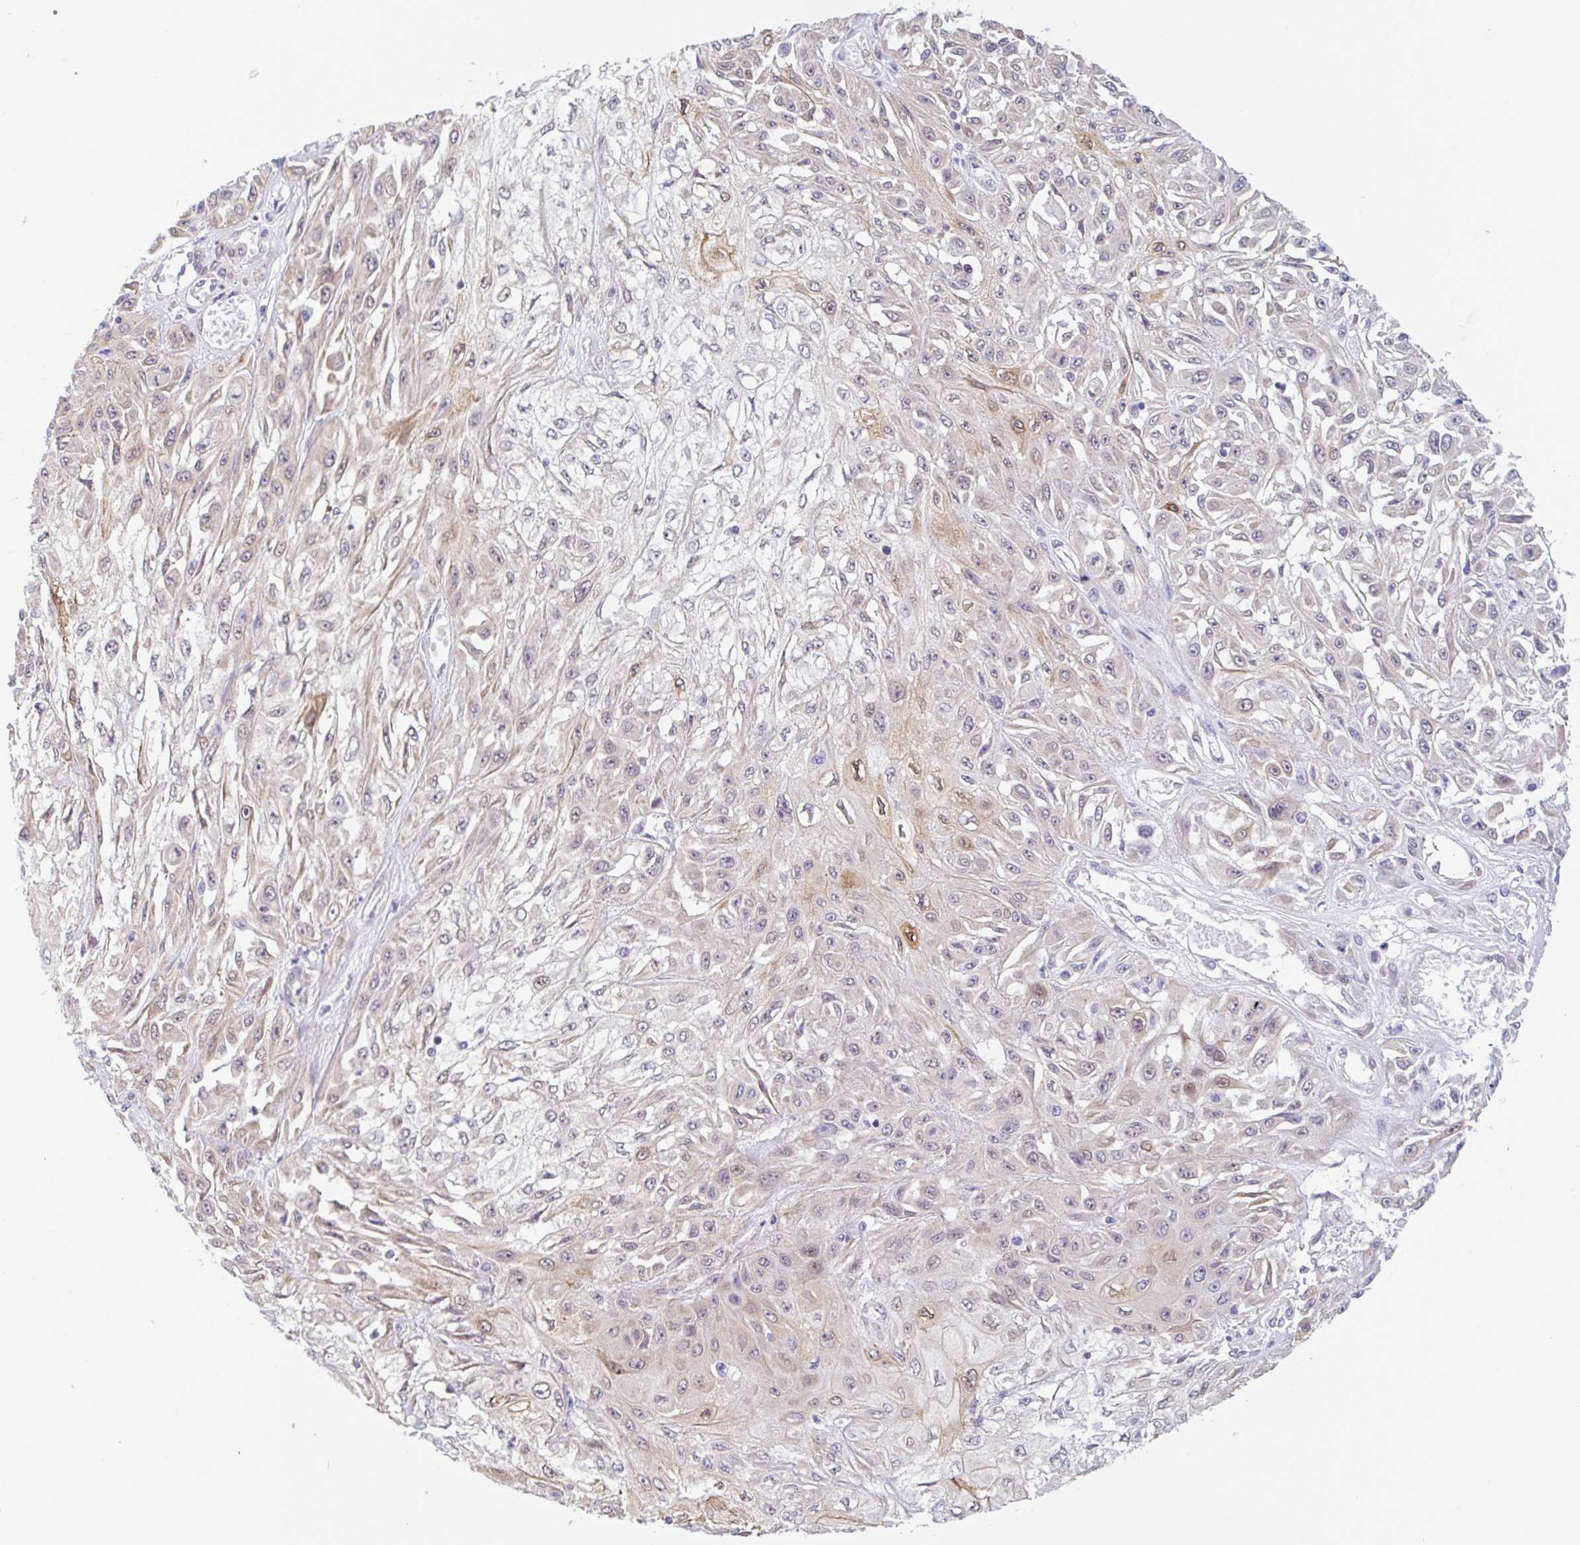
{"staining": {"intensity": "weak", "quantity": "25%-75%", "location": "cytoplasmic/membranous"}, "tissue": "skin cancer", "cell_type": "Tumor cells", "image_type": "cancer", "snomed": [{"axis": "morphology", "description": "Squamous cell carcinoma, NOS"}, {"axis": "morphology", "description": "Squamous cell carcinoma, metastatic, NOS"}, {"axis": "topography", "description": "Skin"}, {"axis": "topography", "description": "Lymph node"}], "caption": "An IHC photomicrograph of tumor tissue is shown. Protein staining in brown shows weak cytoplasmic/membranous positivity in metastatic squamous cell carcinoma (skin) within tumor cells.", "gene": "TBPL2", "patient": {"sex": "male", "age": 75}}